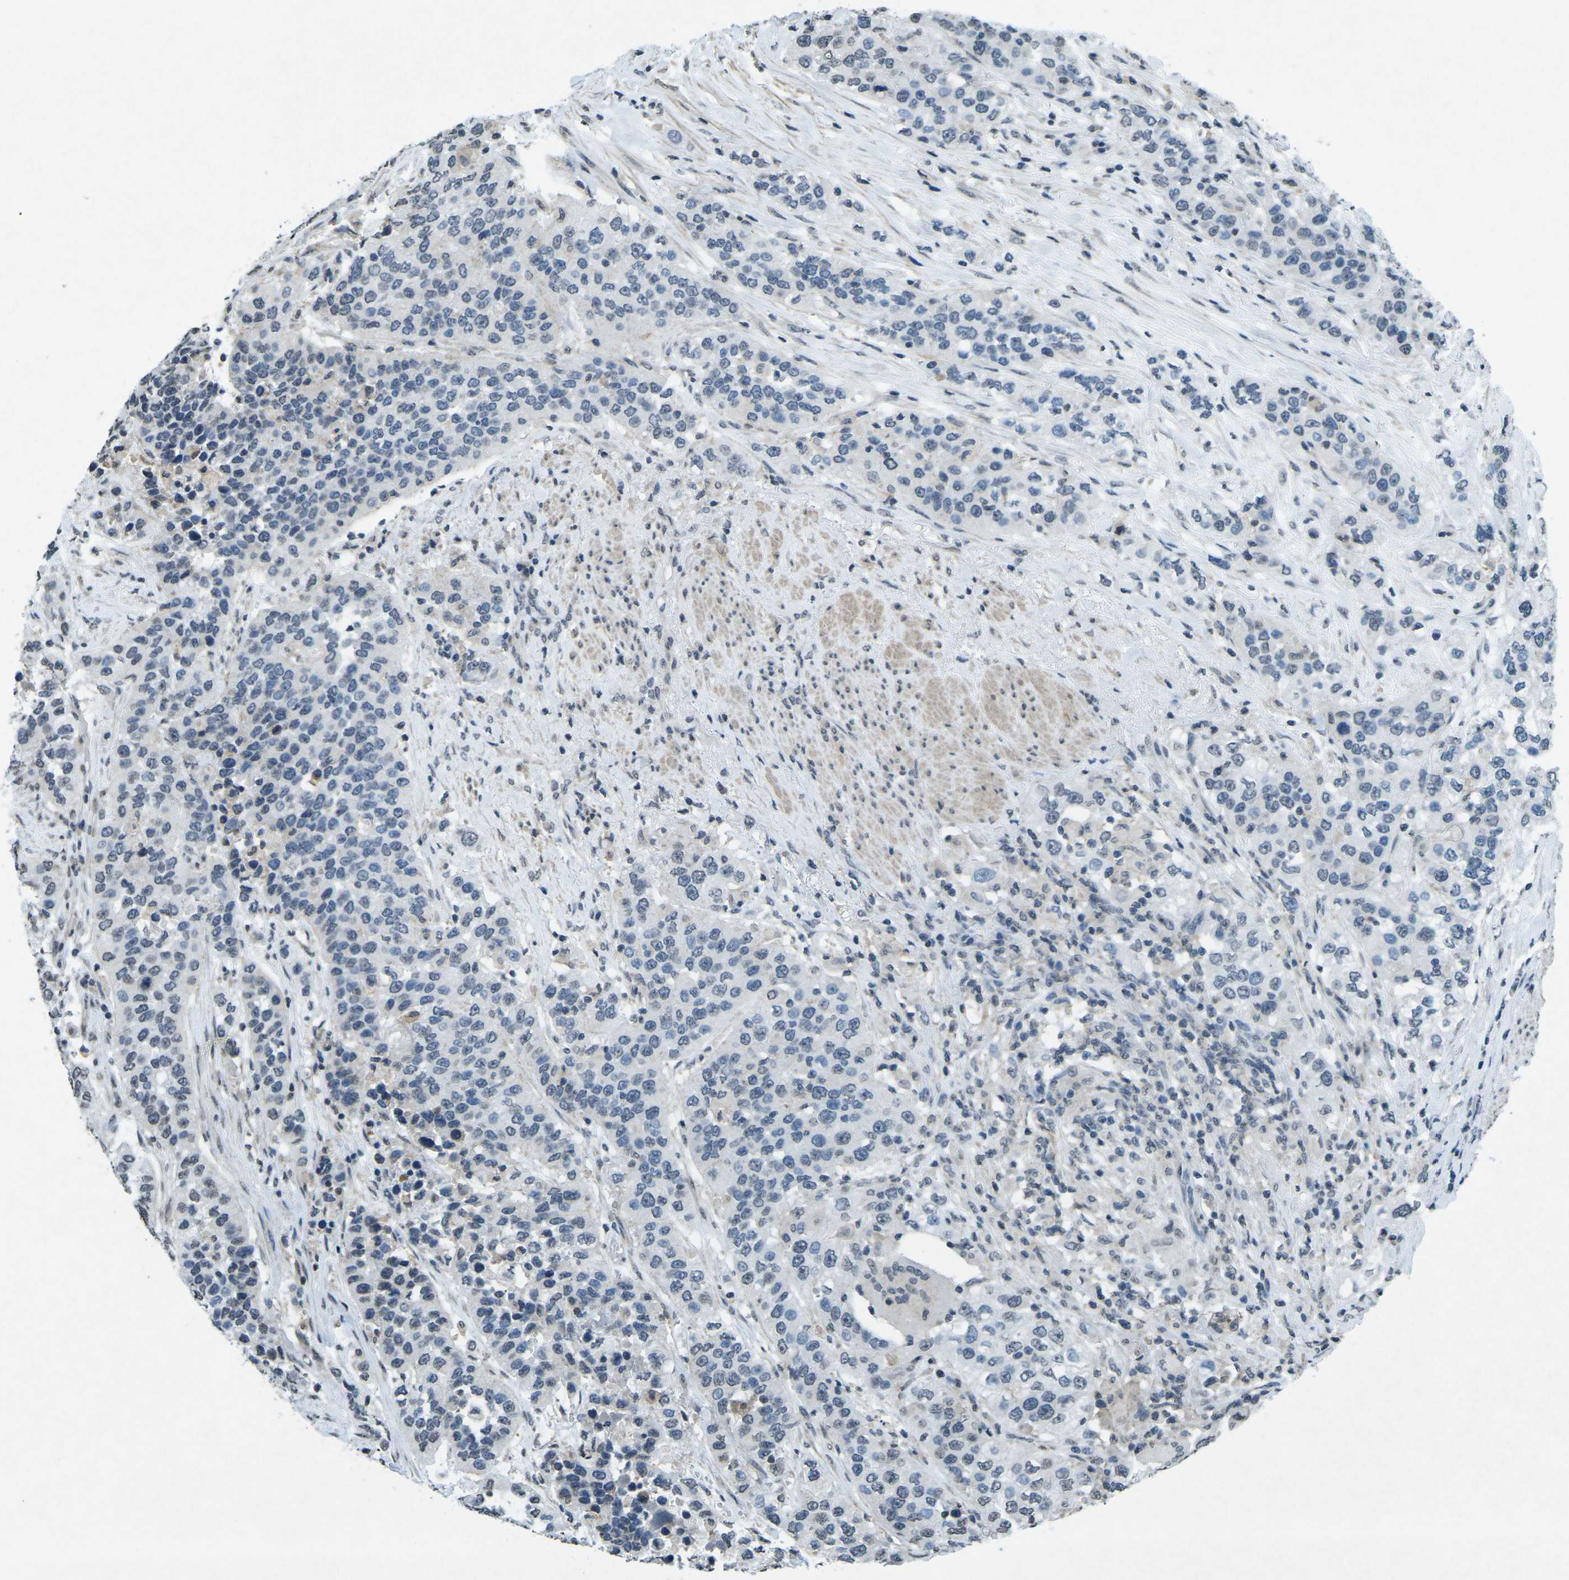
{"staining": {"intensity": "negative", "quantity": "none", "location": "none"}, "tissue": "urothelial cancer", "cell_type": "Tumor cells", "image_type": "cancer", "snomed": [{"axis": "morphology", "description": "Urothelial carcinoma, High grade"}, {"axis": "topography", "description": "Urinary bladder"}], "caption": "Immunohistochemical staining of human urothelial cancer reveals no significant expression in tumor cells. (Stains: DAB (3,3'-diaminobenzidine) IHC with hematoxylin counter stain, Microscopy: brightfield microscopy at high magnification).", "gene": "TFR2", "patient": {"sex": "female", "age": 80}}